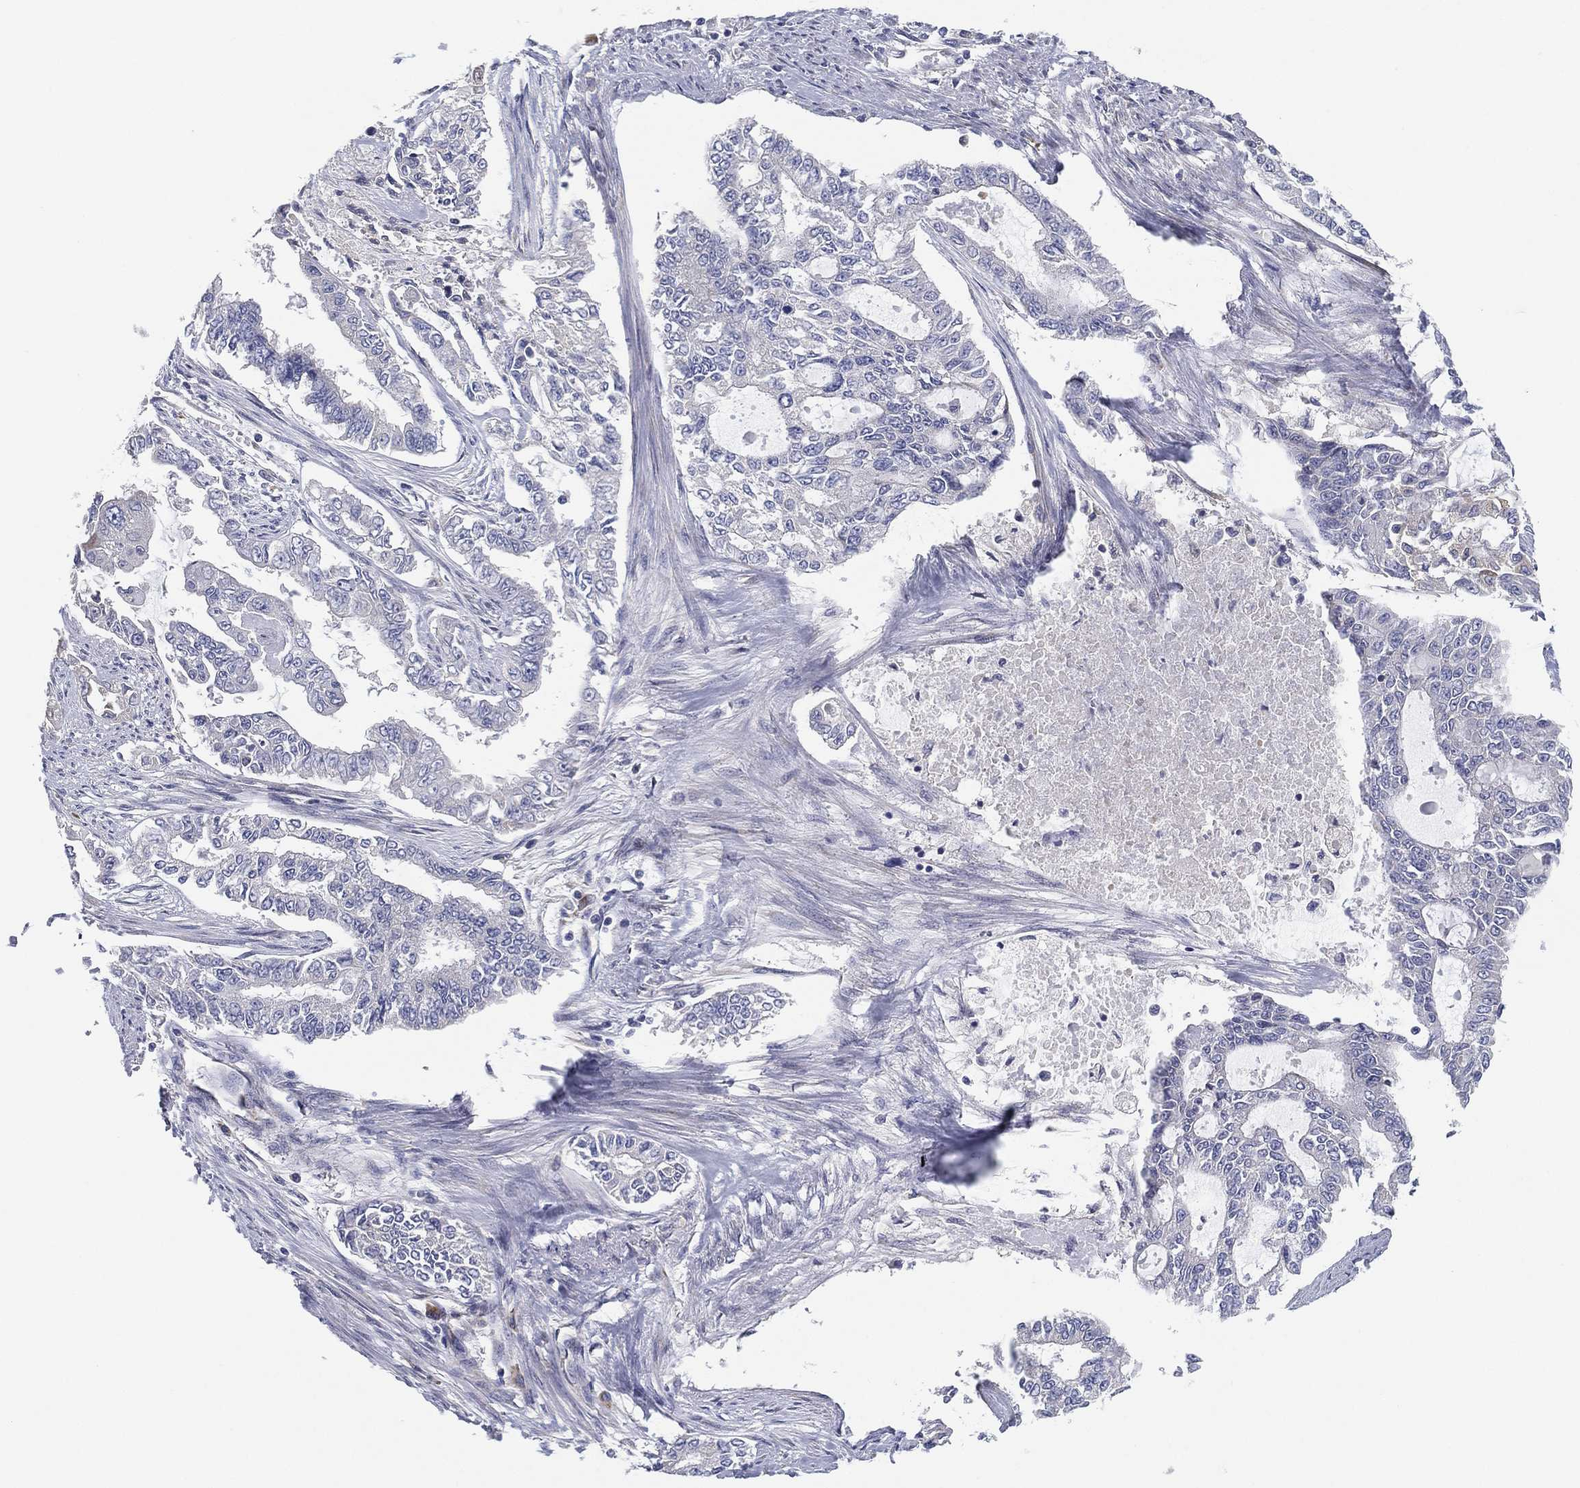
{"staining": {"intensity": "negative", "quantity": "none", "location": "none"}, "tissue": "endometrial cancer", "cell_type": "Tumor cells", "image_type": "cancer", "snomed": [{"axis": "morphology", "description": "Adenocarcinoma, NOS"}, {"axis": "topography", "description": "Uterus"}], "caption": "Adenocarcinoma (endometrial) stained for a protein using immunohistochemistry reveals no expression tumor cells.", "gene": "TMEM40", "patient": {"sex": "female", "age": 59}}